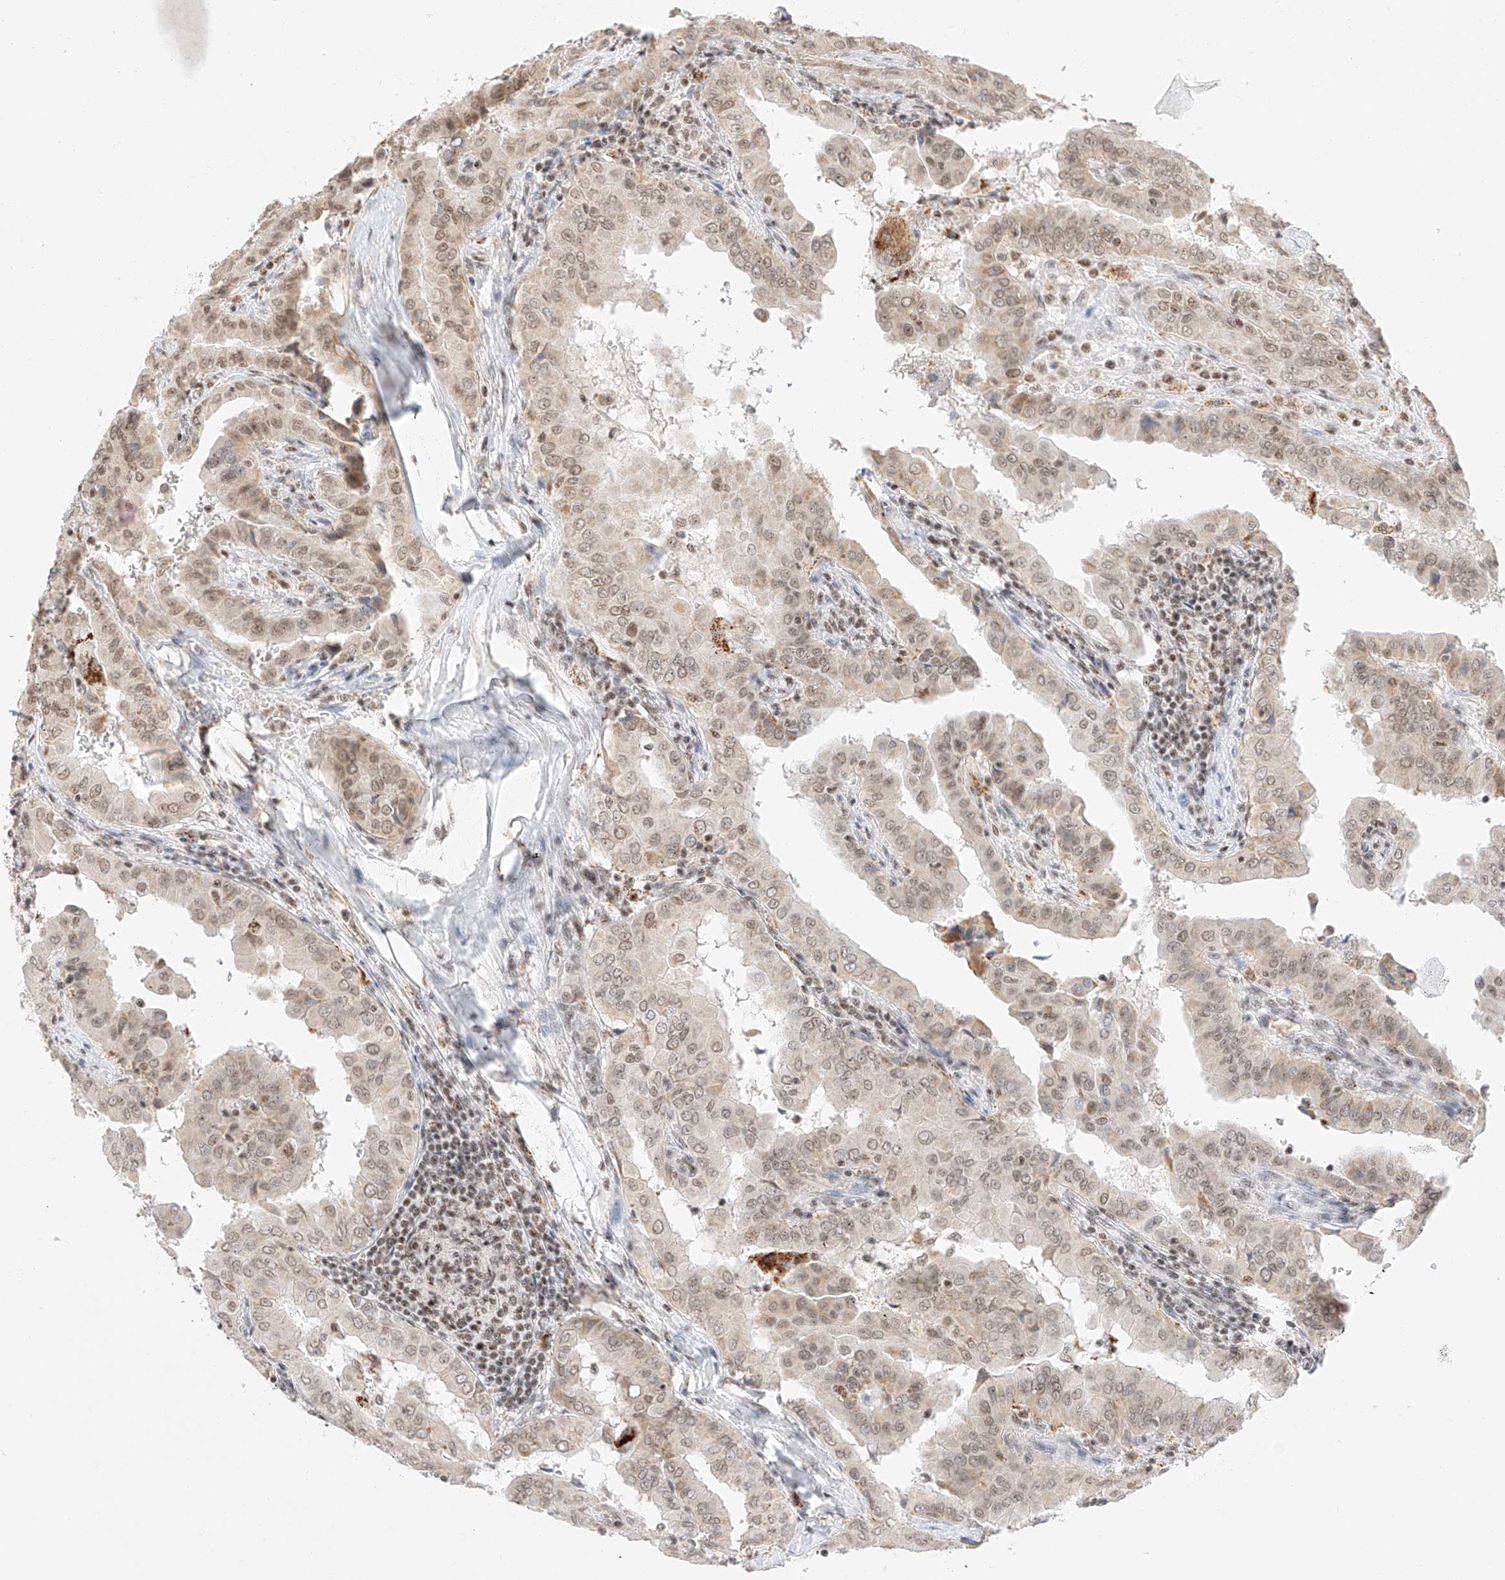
{"staining": {"intensity": "weak", "quantity": ">75%", "location": "cytoplasmic/membranous,nuclear"}, "tissue": "thyroid cancer", "cell_type": "Tumor cells", "image_type": "cancer", "snomed": [{"axis": "morphology", "description": "Papillary adenocarcinoma, NOS"}, {"axis": "topography", "description": "Thyroid gland"}], "caption": "Tumor cells reveal low levels of weak cytoplasmic/membranous and nuclear positivity in approximately >75% of cells in human thyroid cancer (papillary adenocarcinoma).", "gene": "NRF1", "patient": {"sex": "male", "age": 33}}